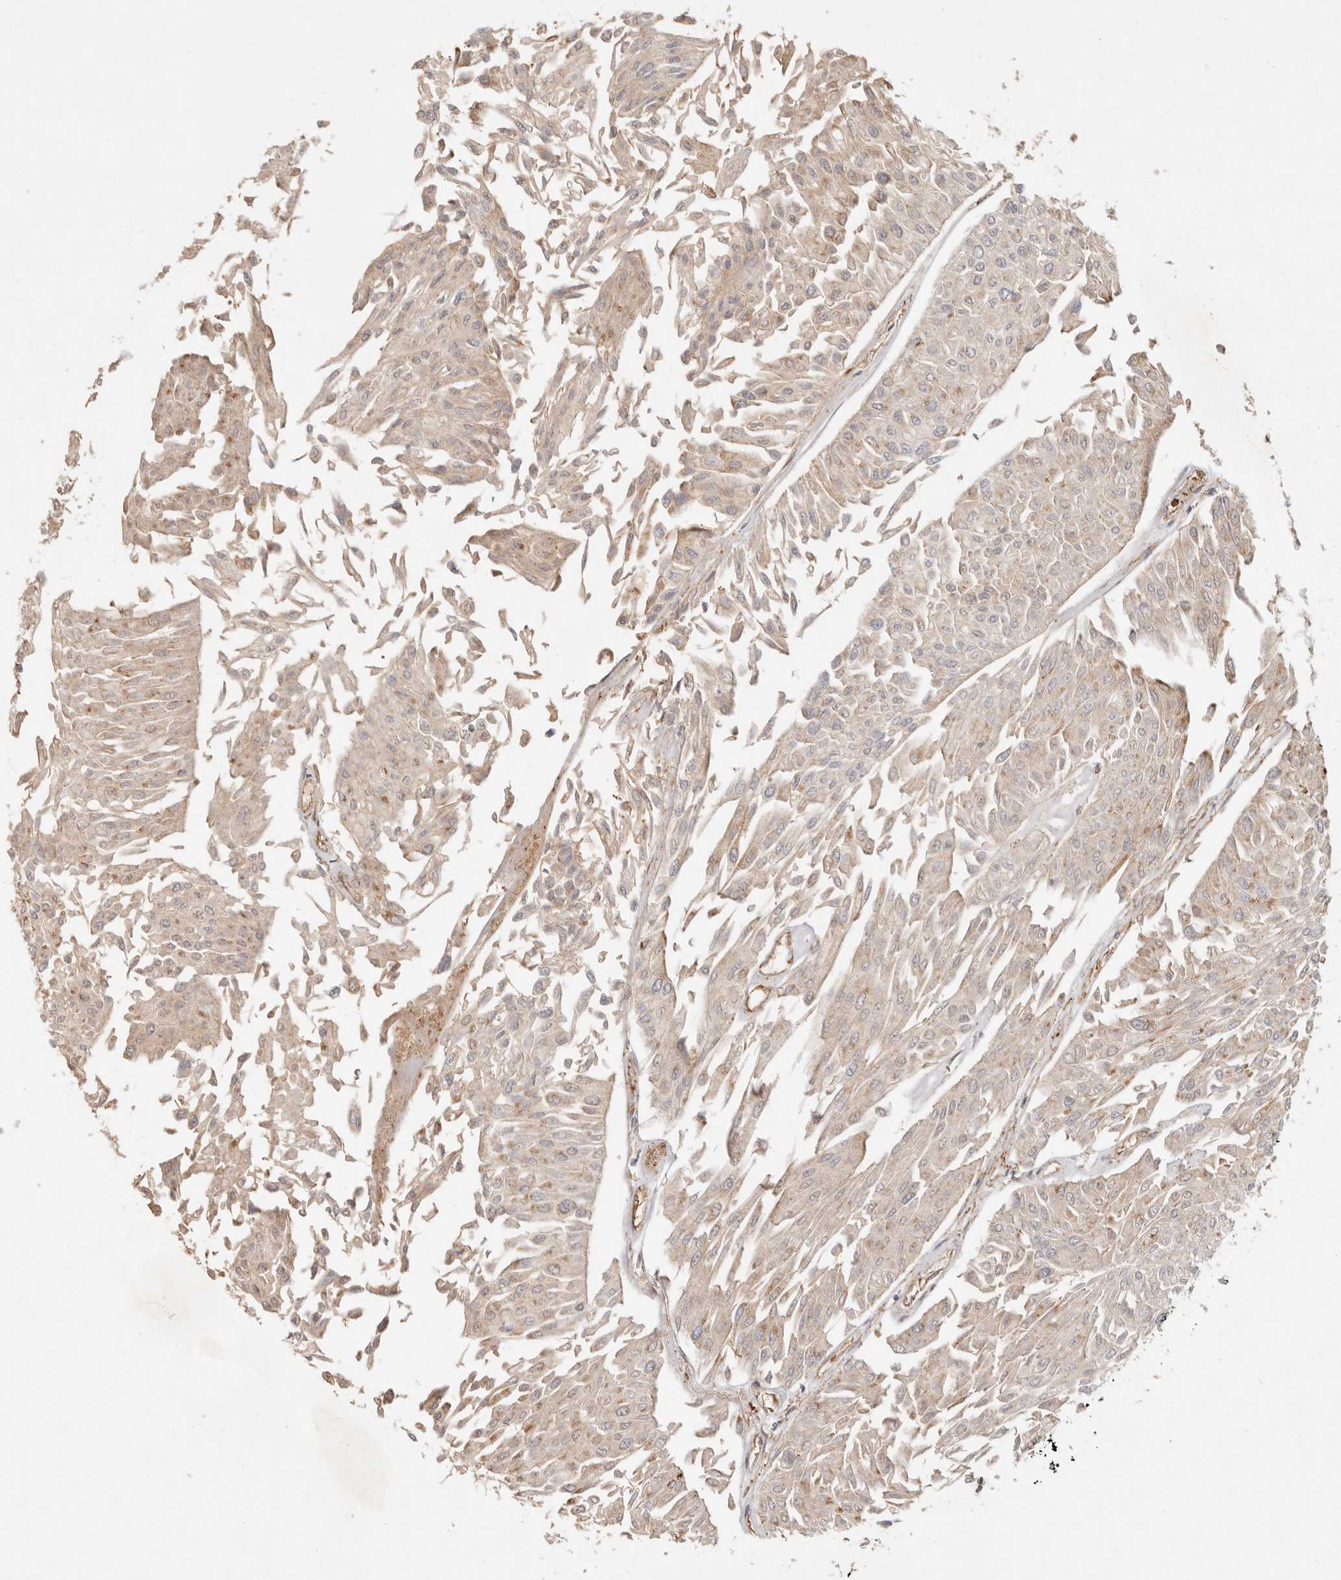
{"staining": {"intensity": "weak", "quantity": ">75%", "location": "cytoplasmic/membranous"}, "tissue": "urothelial cancer", "cell_type": "Tumor cells", "image_type": "cancer", "snomed": [{"axis": "morphology", "description": "Urothelial carcinoma, Low grade"}, {"axis": "topography", "description": "Urinary bladder"}], "caption": "A brown stain labels weak cytoplasmic/membranous positivity of a protein in human urothelial cancer tumor cells.", "gene": "ARHGEF10L", "patient": {"sex": "male", "age": 67}}